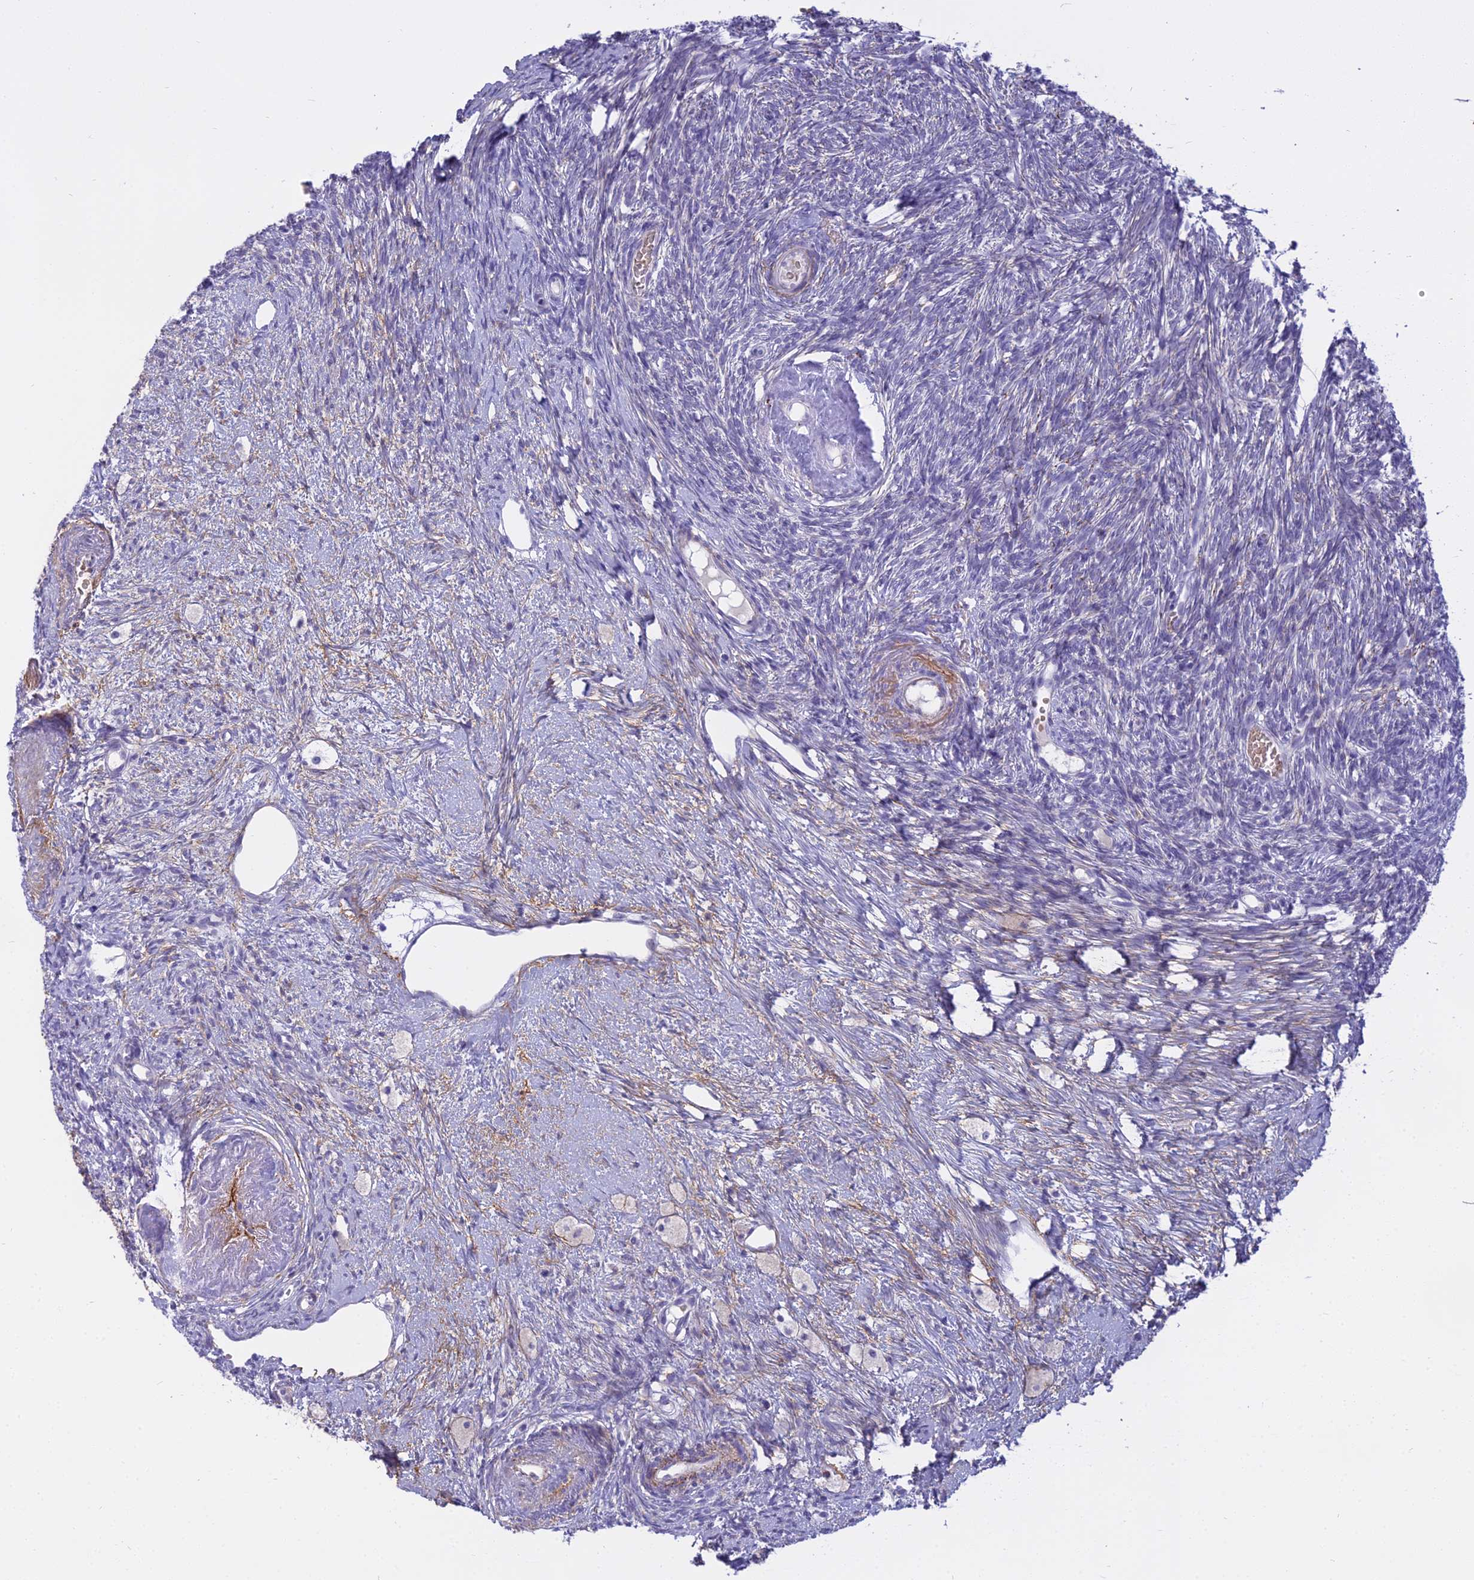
{"staining": {"intensity": "negative", "quantity": "none", "location": "none"}, "tissue": "ovary", "cell_type": "Follicle cells", "image_type": "normal", "snomed": [{"axis": "morphology", "description": "Normal tissue, NOS"}, {"axis": "topography", "description": "Ovary"}], "caption": "Follicle cells are negative for brown protein staining in benign ovary. (DAB (3,3'-diaminobenzidine) immunohistochemistry (IHC) with hematoxylin counter stain).", "gene": "OSTN", "patient": {"sex": "female", "age": 51}}